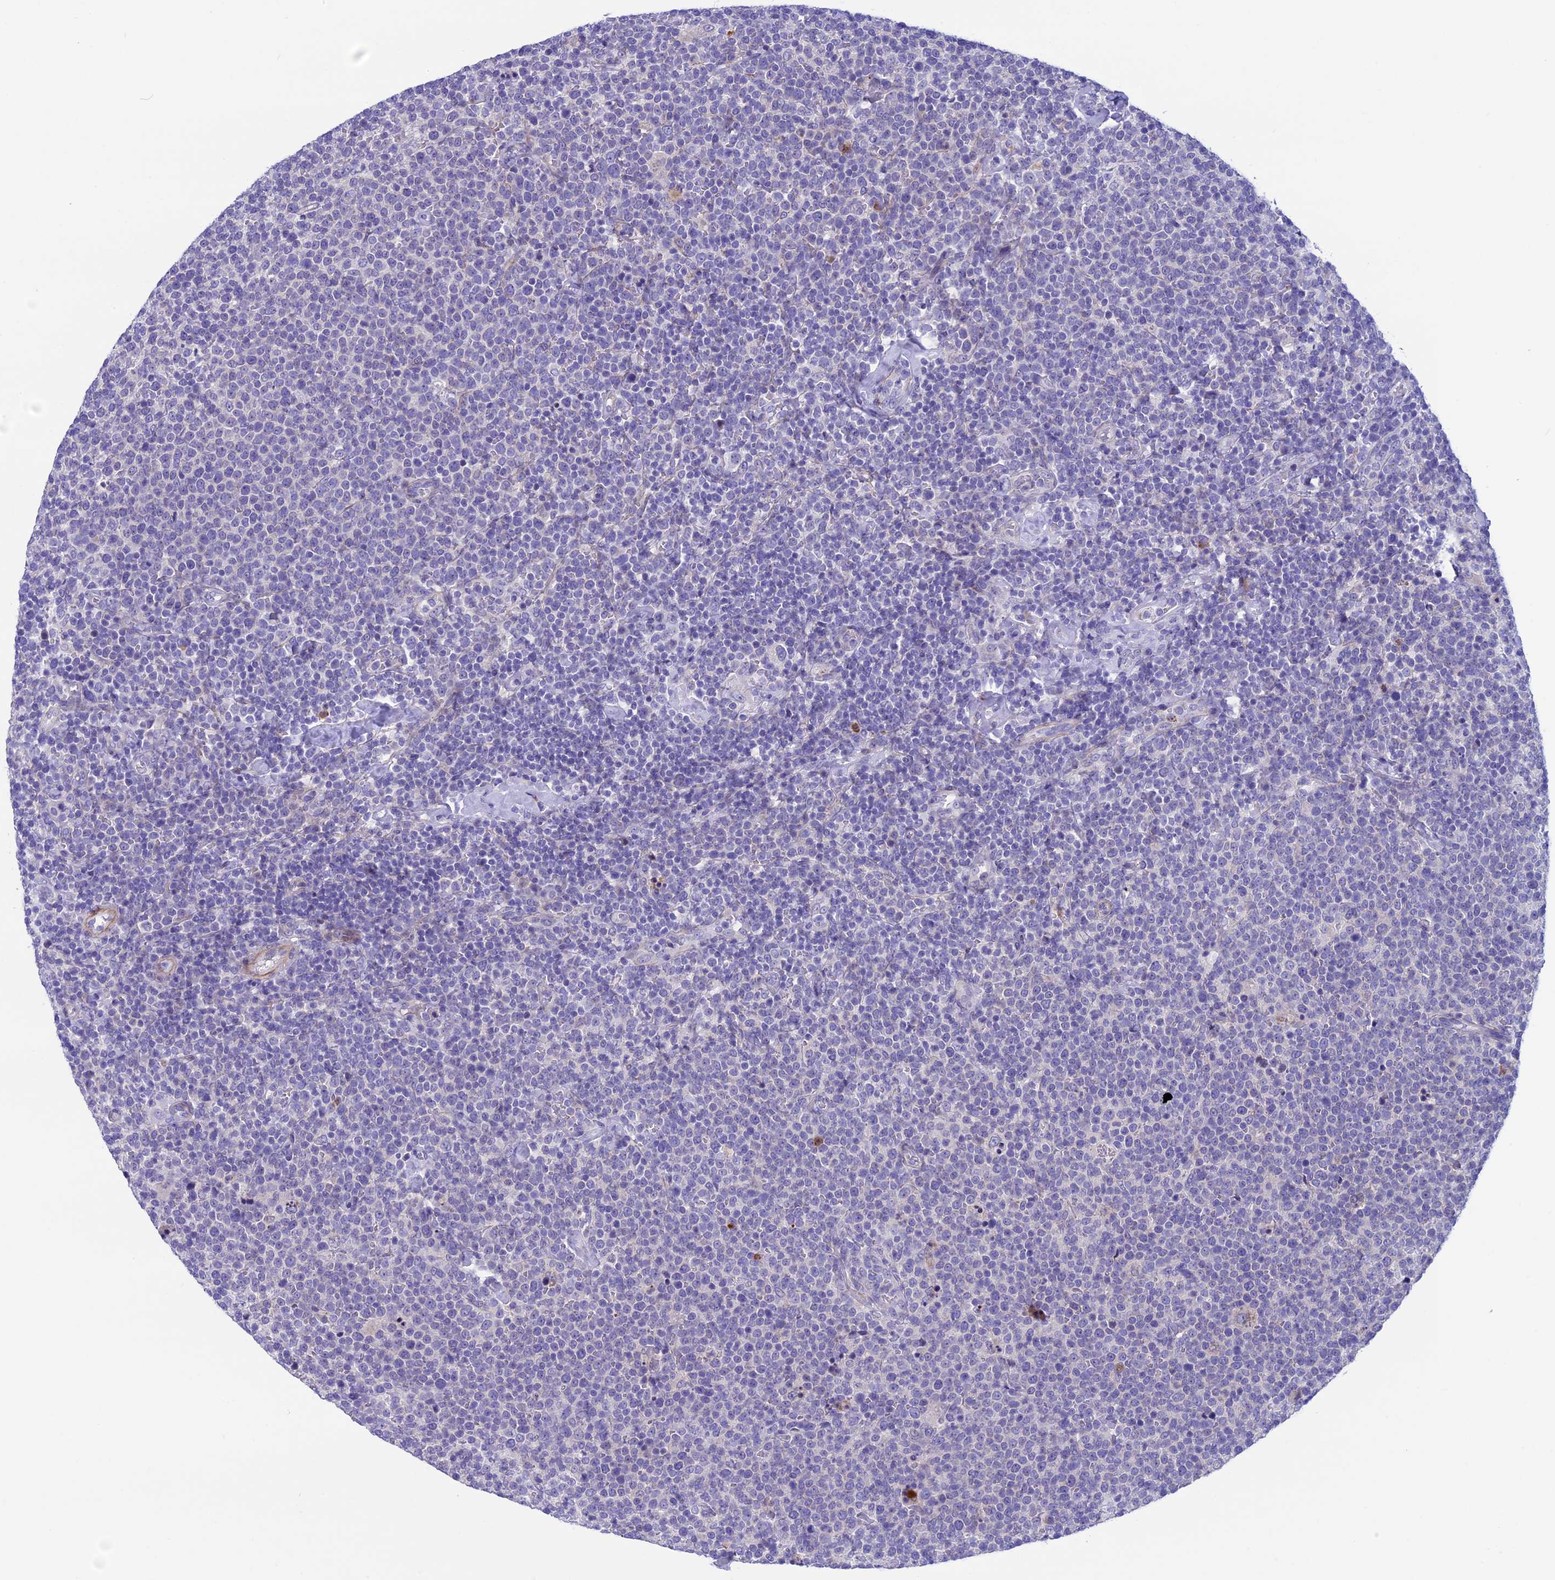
{"staining": {"intensity": "negative", "quantity": "none", "location": "none"}, "tissue": "lymphoma", "cell_type": "Tumor cells", "image_type": "cancer", "snomed": [{"axis": "morphology", "description": "Malignant lymphoma, non-Hodgkin's type, High grade"}, {"axis": "topography", "description": "Lymph node"}], "caption": "High magnification brightfield microscopy of lymphoma stained with DAB (brown) and counterstained with hematoxylin (blue): tumor cells show no significant positivity.", "gene": "LOXL1", "patient": {"sex": "male", "age": 61}}